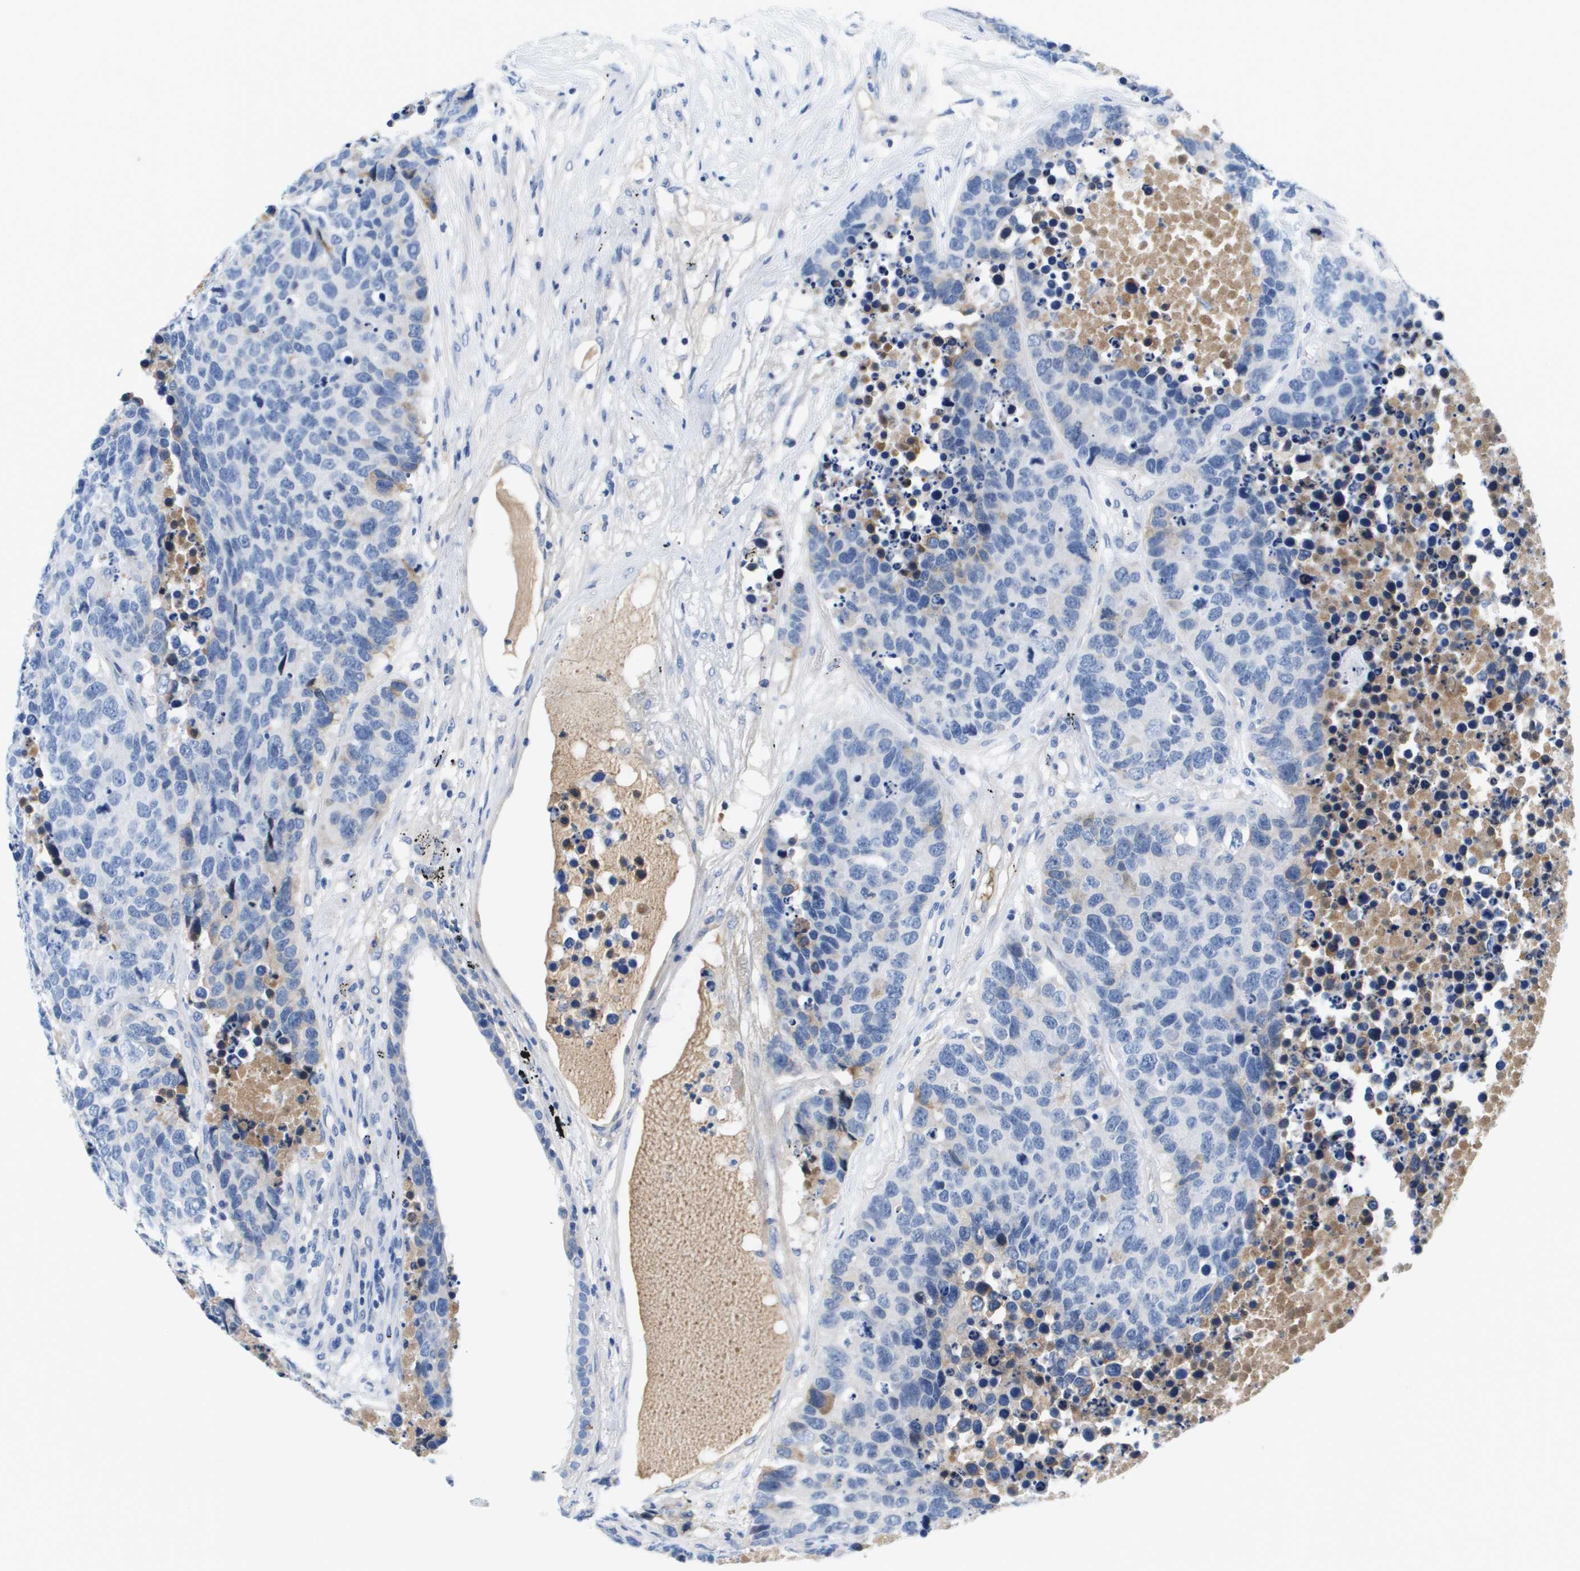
{"staining": {"intensity": "negative", "quantity": "none", "location": "none"}, "tissue": "carcinoid", "cell_type": "Tumor cells", "image_type": "cancer", "snomed": [{"axis": "morphology", "description": "Carcinoid, malignant, NOS"}, {"axis": "topography", "description": "Colon"}], "caption": "DAB (3,3'-diaminobenzidine) immunohistochemical staining of human malignant carcinoid displays no significant expression in tumor cells.", "gene": "APOA1", "patient": {"sex": "female", "age": 52}}